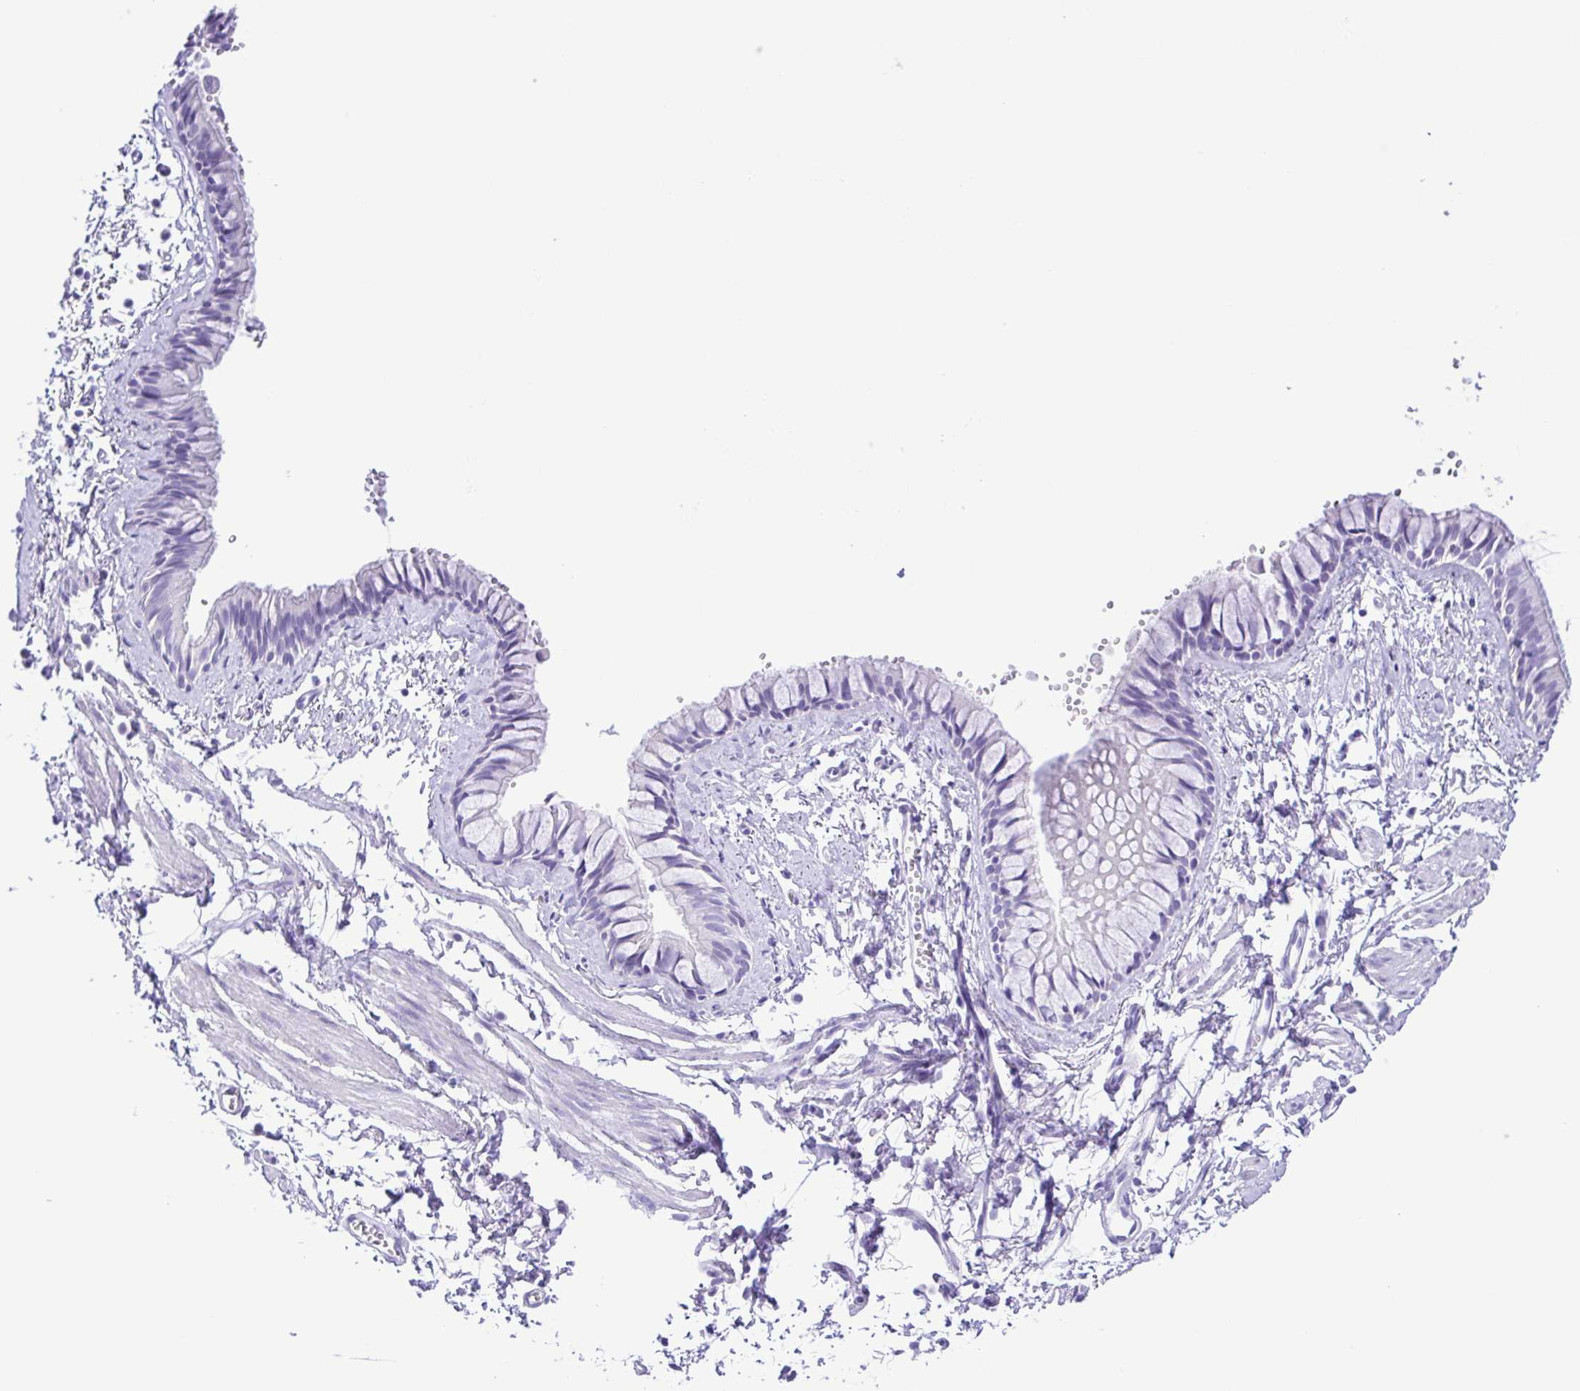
{"staining": {"intensity": "negative", "quantity": "none", "location": "none"}, "tissue": "bronchus", "cell_type": "Respiratory epithelial cells", "image_type": "normal", "snomed": [{"axis": "morphology", "description": "Normal tissue, NOS"}, {"axis": "topography", "description": "Bronchus"}], "caption": "Bronchus stained for a protein using IHC exhibits no expression respiratory epithelial cells.", "gene": "CASP14", "patient": {"sex": "female", "age": 59}}